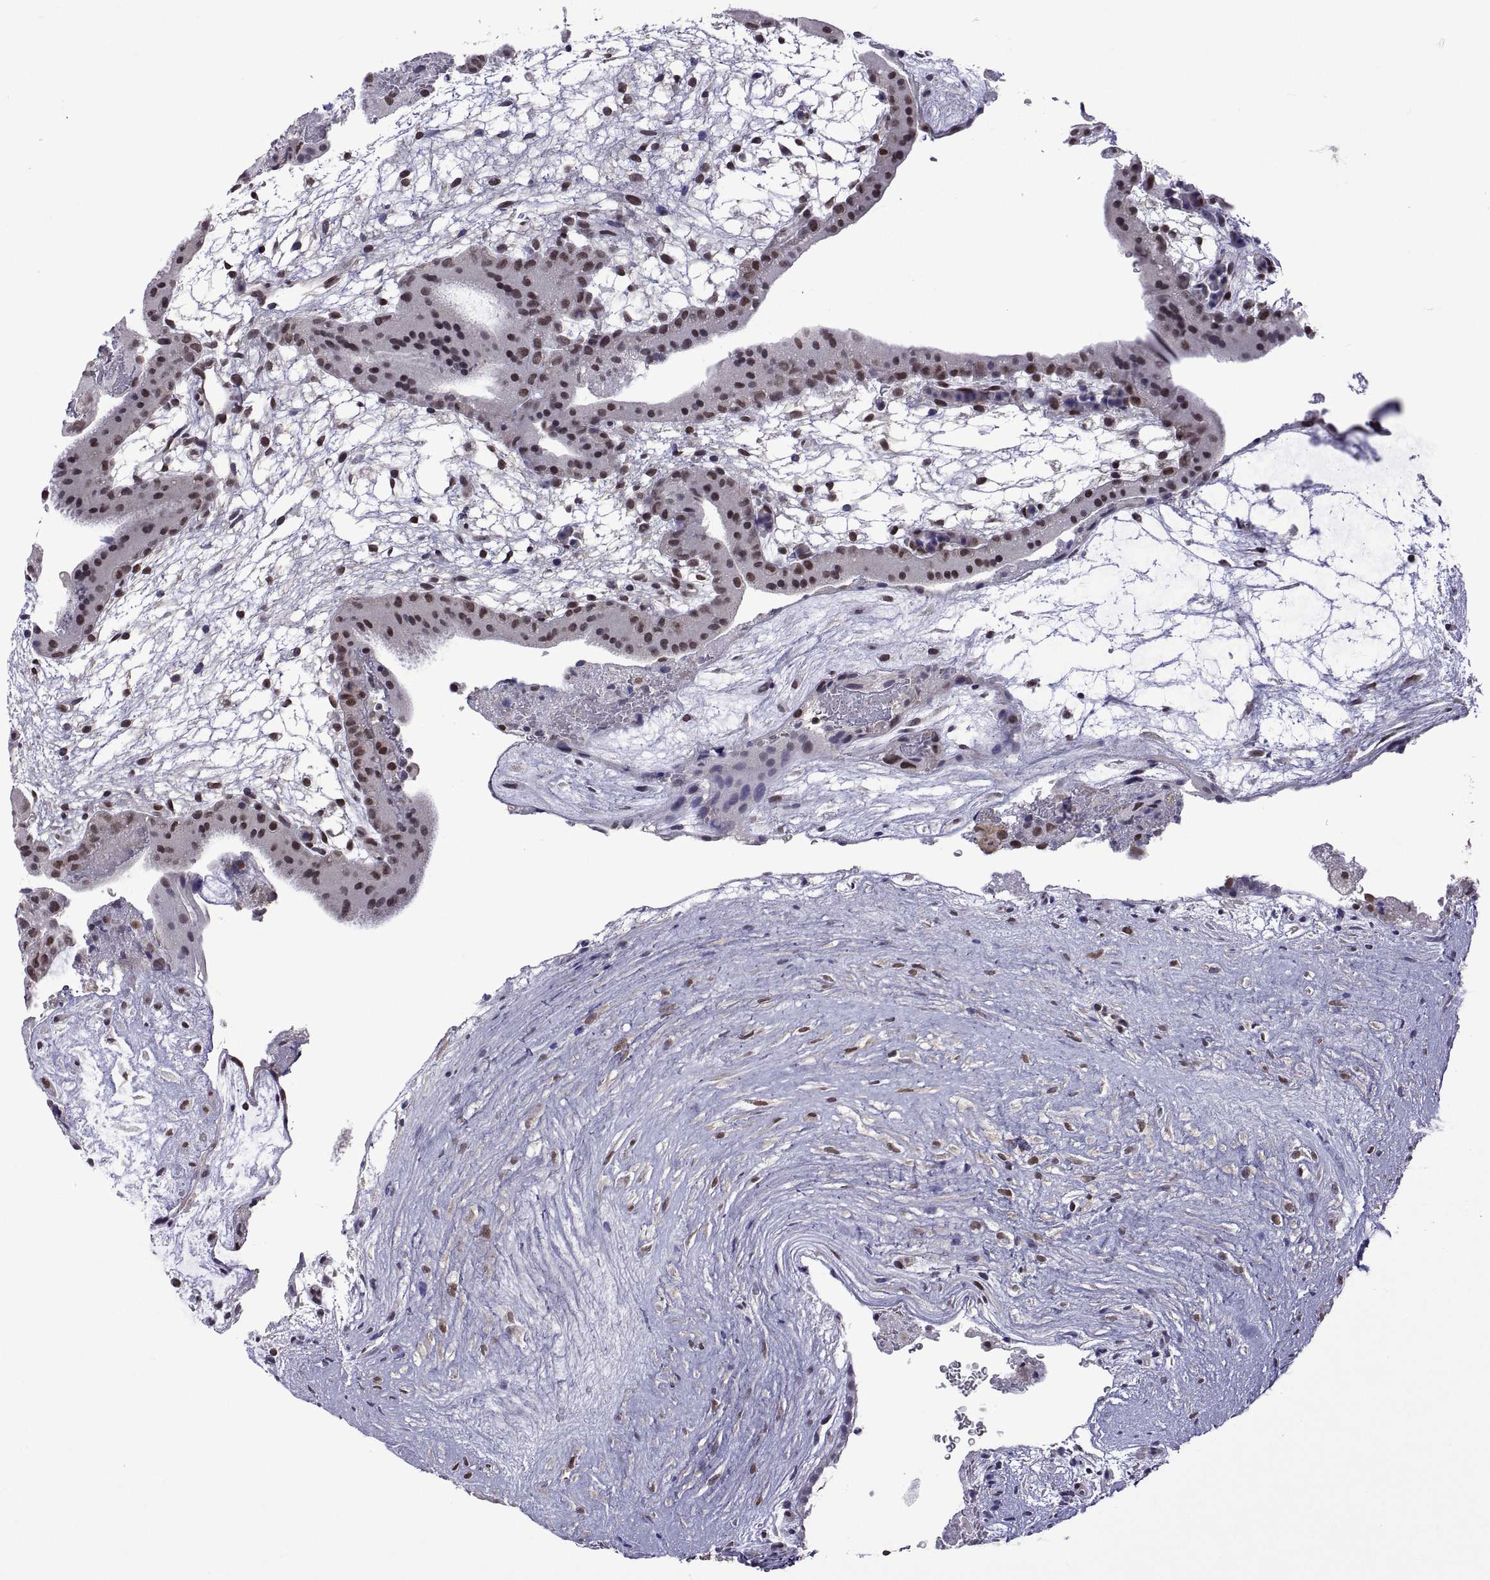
{"staining": {"intensity": "moderate", "quantity": "25%-75%", "location": "nuclear"}, "tissue": "placenta", "cell_type": "Decidual cells", "image_type": "normal", "snomed": [{"axis": "morphology", "description": "Normal tissue, NOS"}, {"axis": "topography", "description": "Placenta"}], "caption": "Placenta stained with a brown dye displays moderate nuclear positive staining in about 25%-75% of decidual cells.", "gene": "NR4A1", "patient": {"sex": "female", "age": 19}}